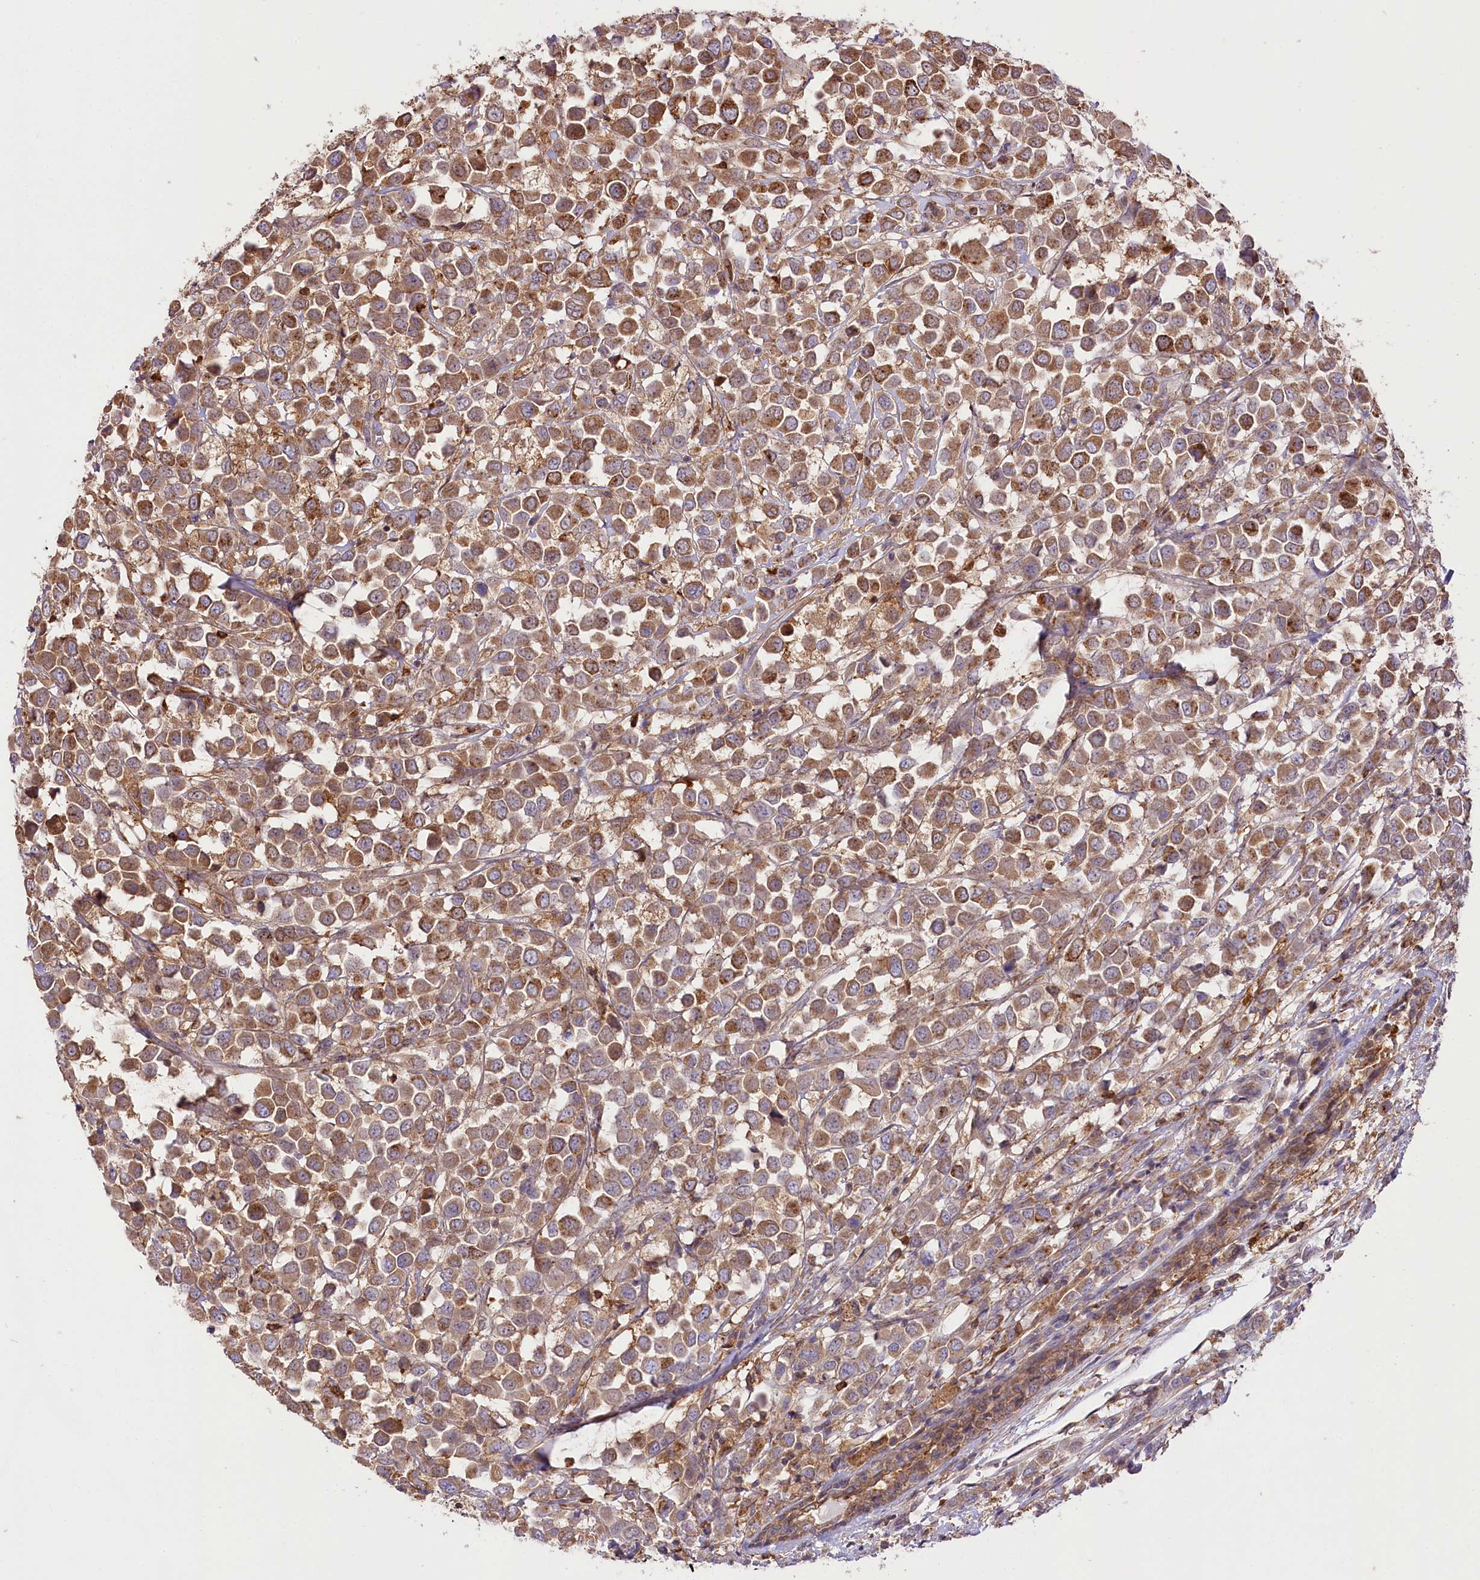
{"staining": {"intensity": "moderate", "quantity": ">75%", "location": "cytoplasmic/membranous"}, "tissue": "breast cancer", "cell_type": "Tumor cells", "image_type": "cancer", "snomed": [{"axis": "morphology", "description": "Duct carcinoma"}, {"axis": "topography", "description": "Breast"}], "caption": "A photomicrograph of human breast cancer stained for a protein displays moderate cytoplasmic/membranous brown staining in tumor cells.", "gene": "UGP2", "patient": {"sex": "female", "age": 61}}